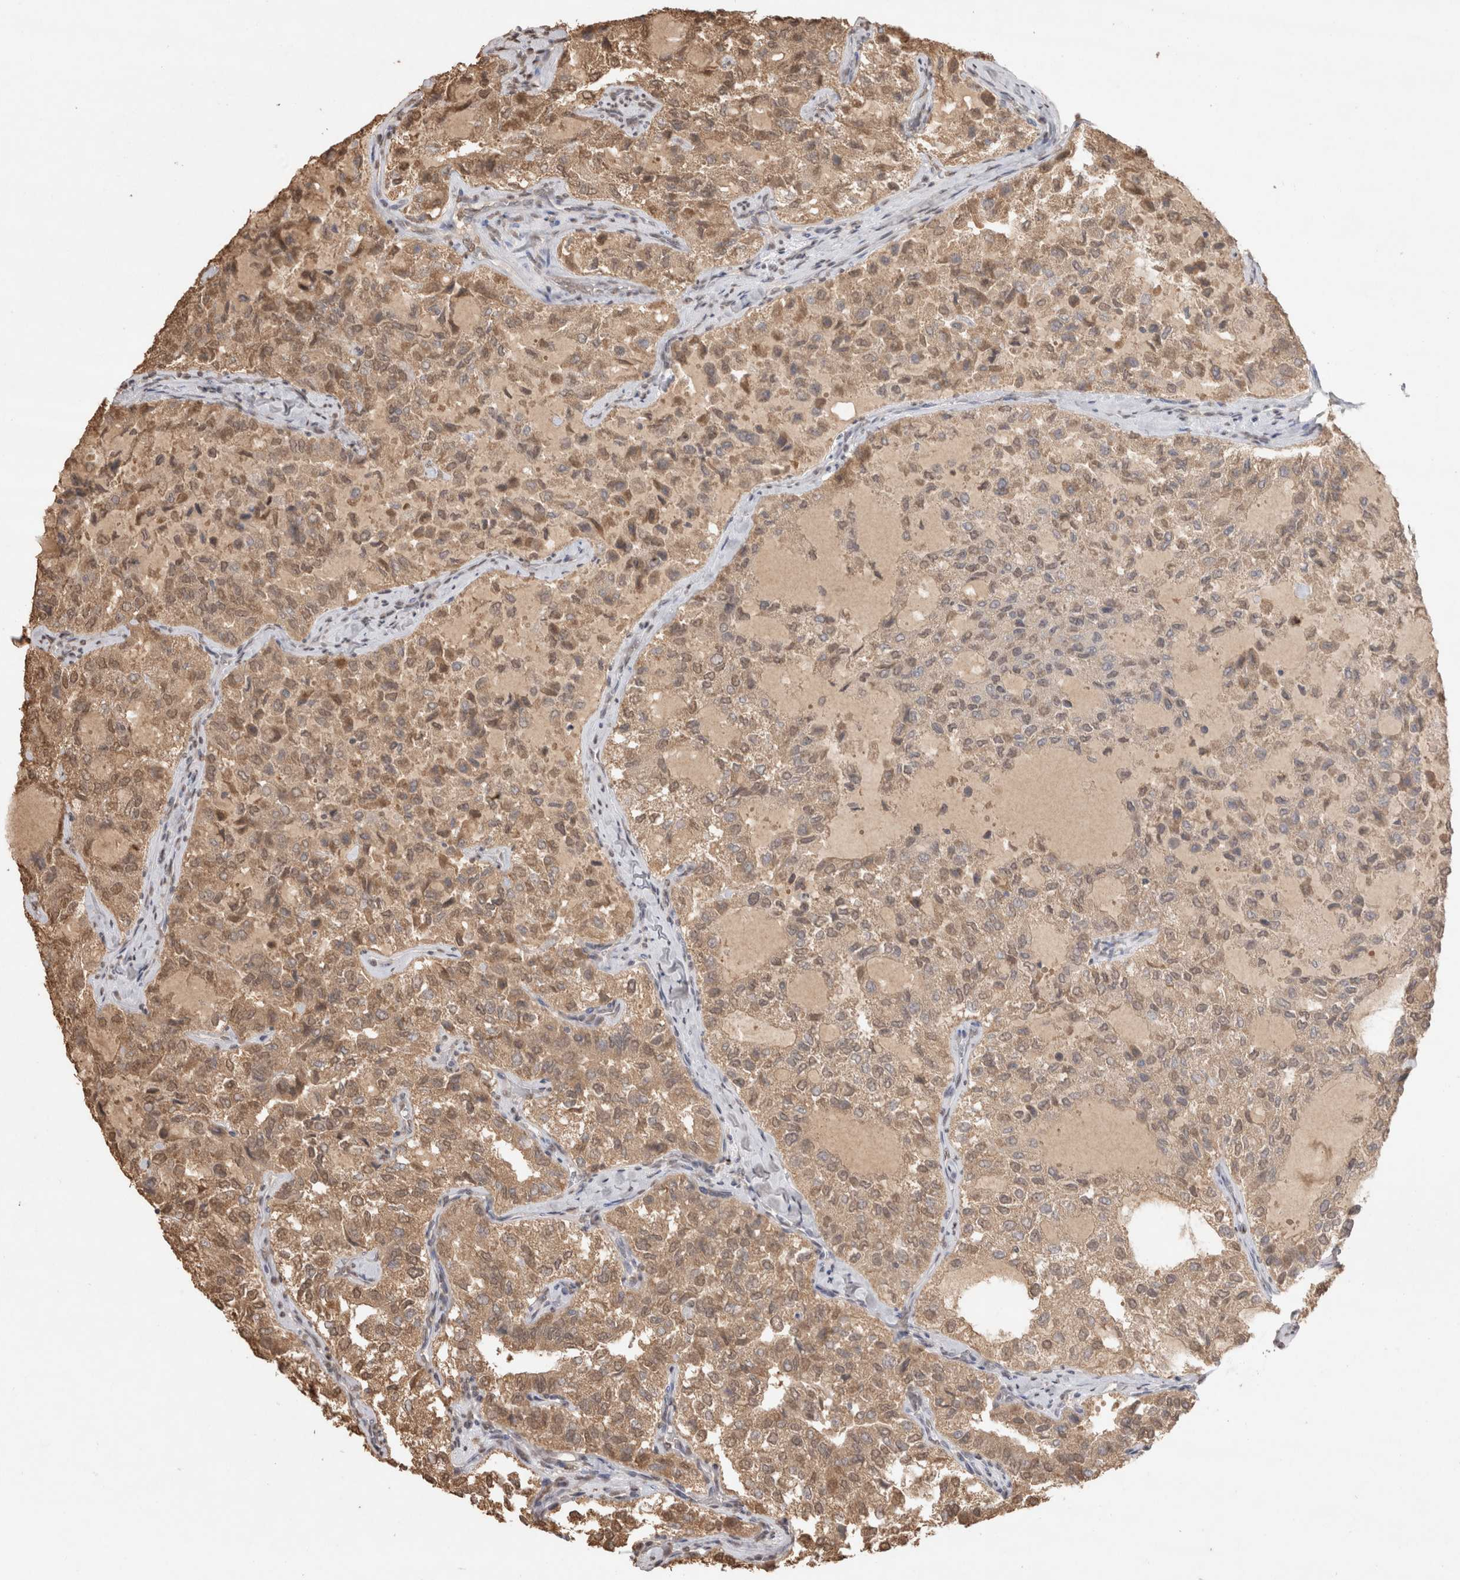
{"staining": {"intensity": "moderate", "quantity": ">75%", "location": "cytoplasmic/membranous,nuclear"}, "tissue": "thyroid cancer", "cell_type": "Tumor cells", "image_type": "cancer", "snomed": [{"axis": "morphology", "description": "Follicular adenoma carcinoma, NOS"}, {"axis": "topography", "description": "Thyroid gland"}], "caption": "Moderate cytoplasmic/membranous and nuclear positivity is seen in approximately >75% of tumor cells in follicular adenoma carcinoma (thyroid). The staining was performed using DAB to visualize the protein expression in brown, while the nuclei were stained in blue with hematoxylin (Magnification: 20x).", "gene": "MLX", "patient": {"sex": "male", "age": 75}}